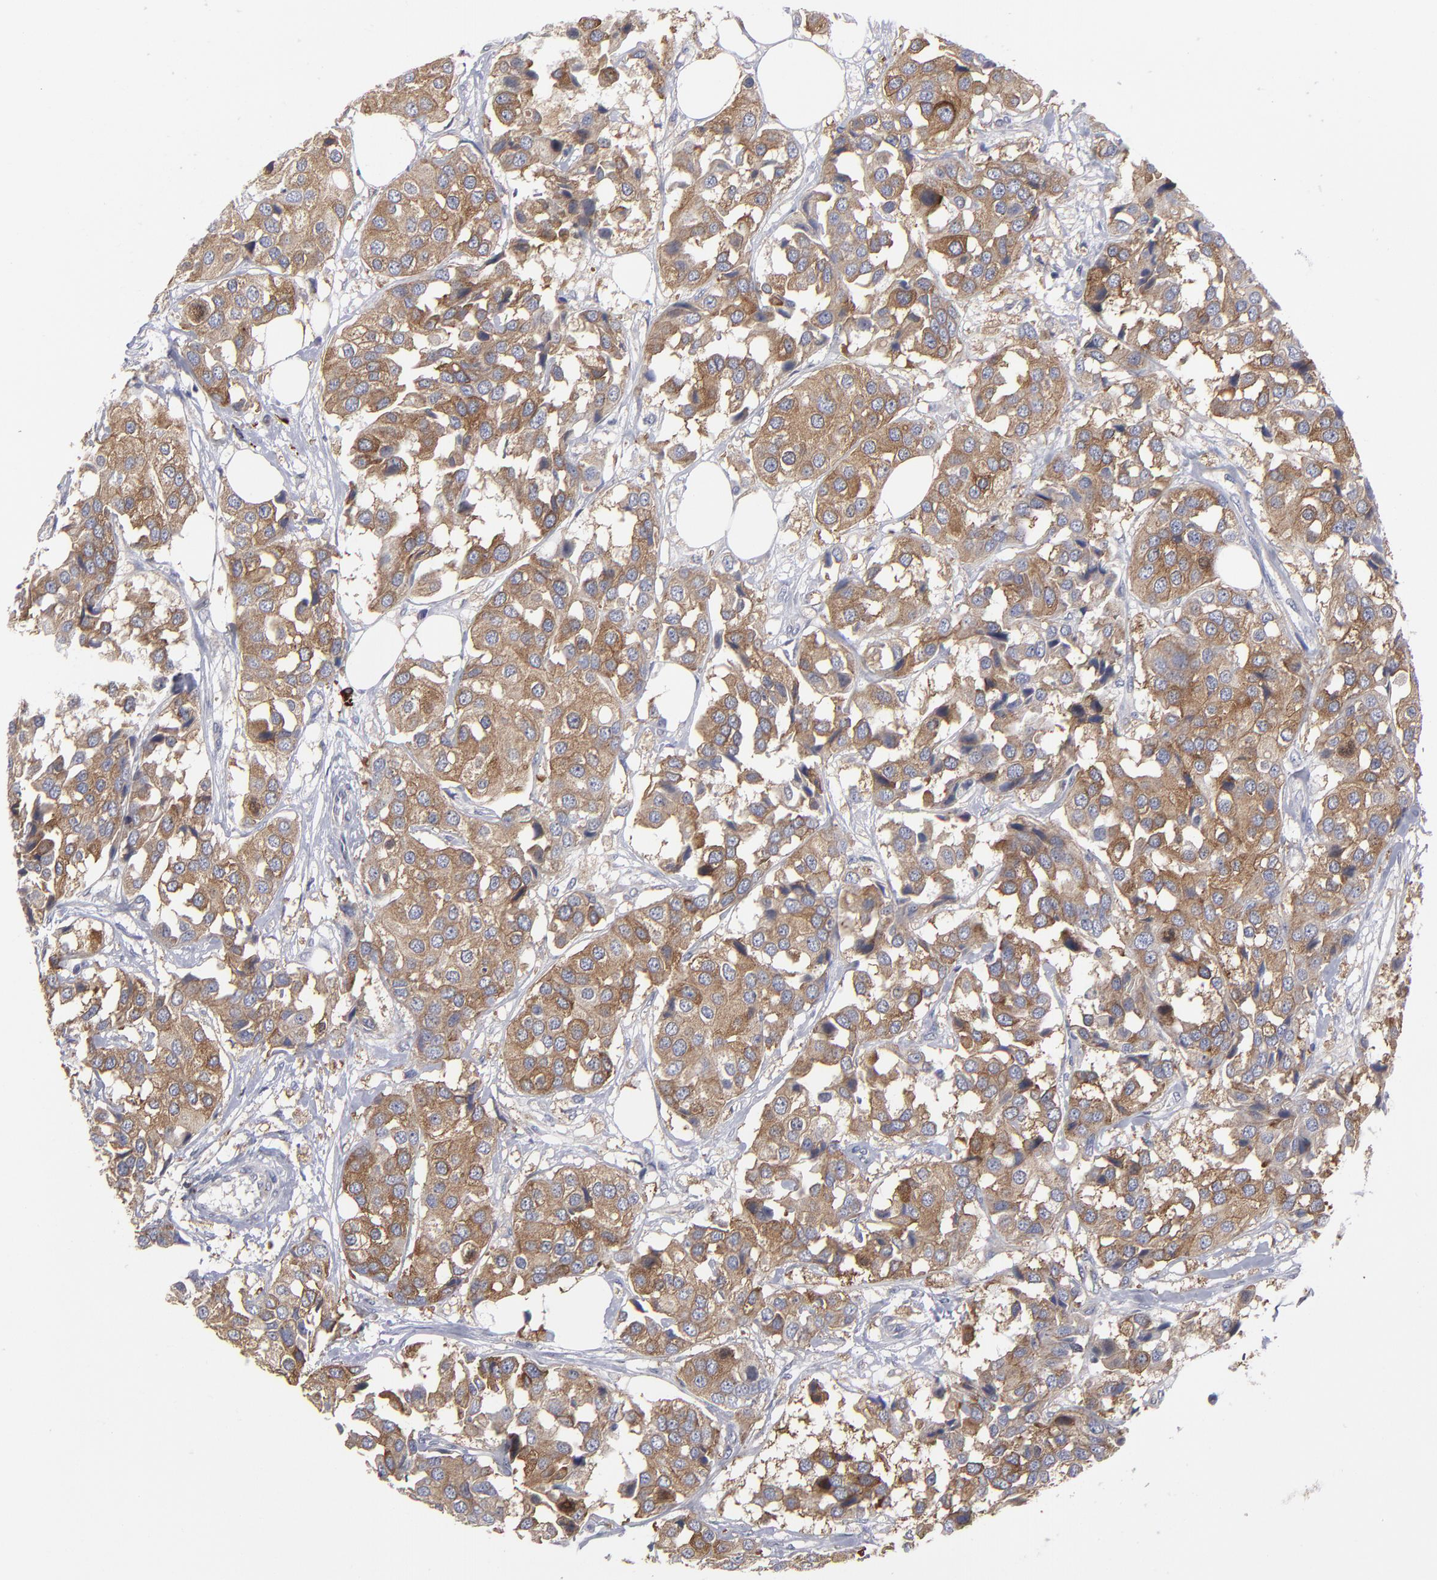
{"staining": {"intensity": "strong", "quantity": ">75%", "location": "cytoplasmic/membranous"}, "tissue": "breast cancer", "cell_type": "Tumor cells", "image_type": "cancer", "snomed": [{"axis": "morphology", "description": "Duct carcinoma"}, {"axis": "topography", "description": "Breast"}], "caption": "Strong cytoplasmic/membranous expression is seen in approximately >75% of tumor cells in breast cancer (invasive ductal carcinoma).", "gene": "CEP97", "patient": {"sex": "female", "age": 80}}